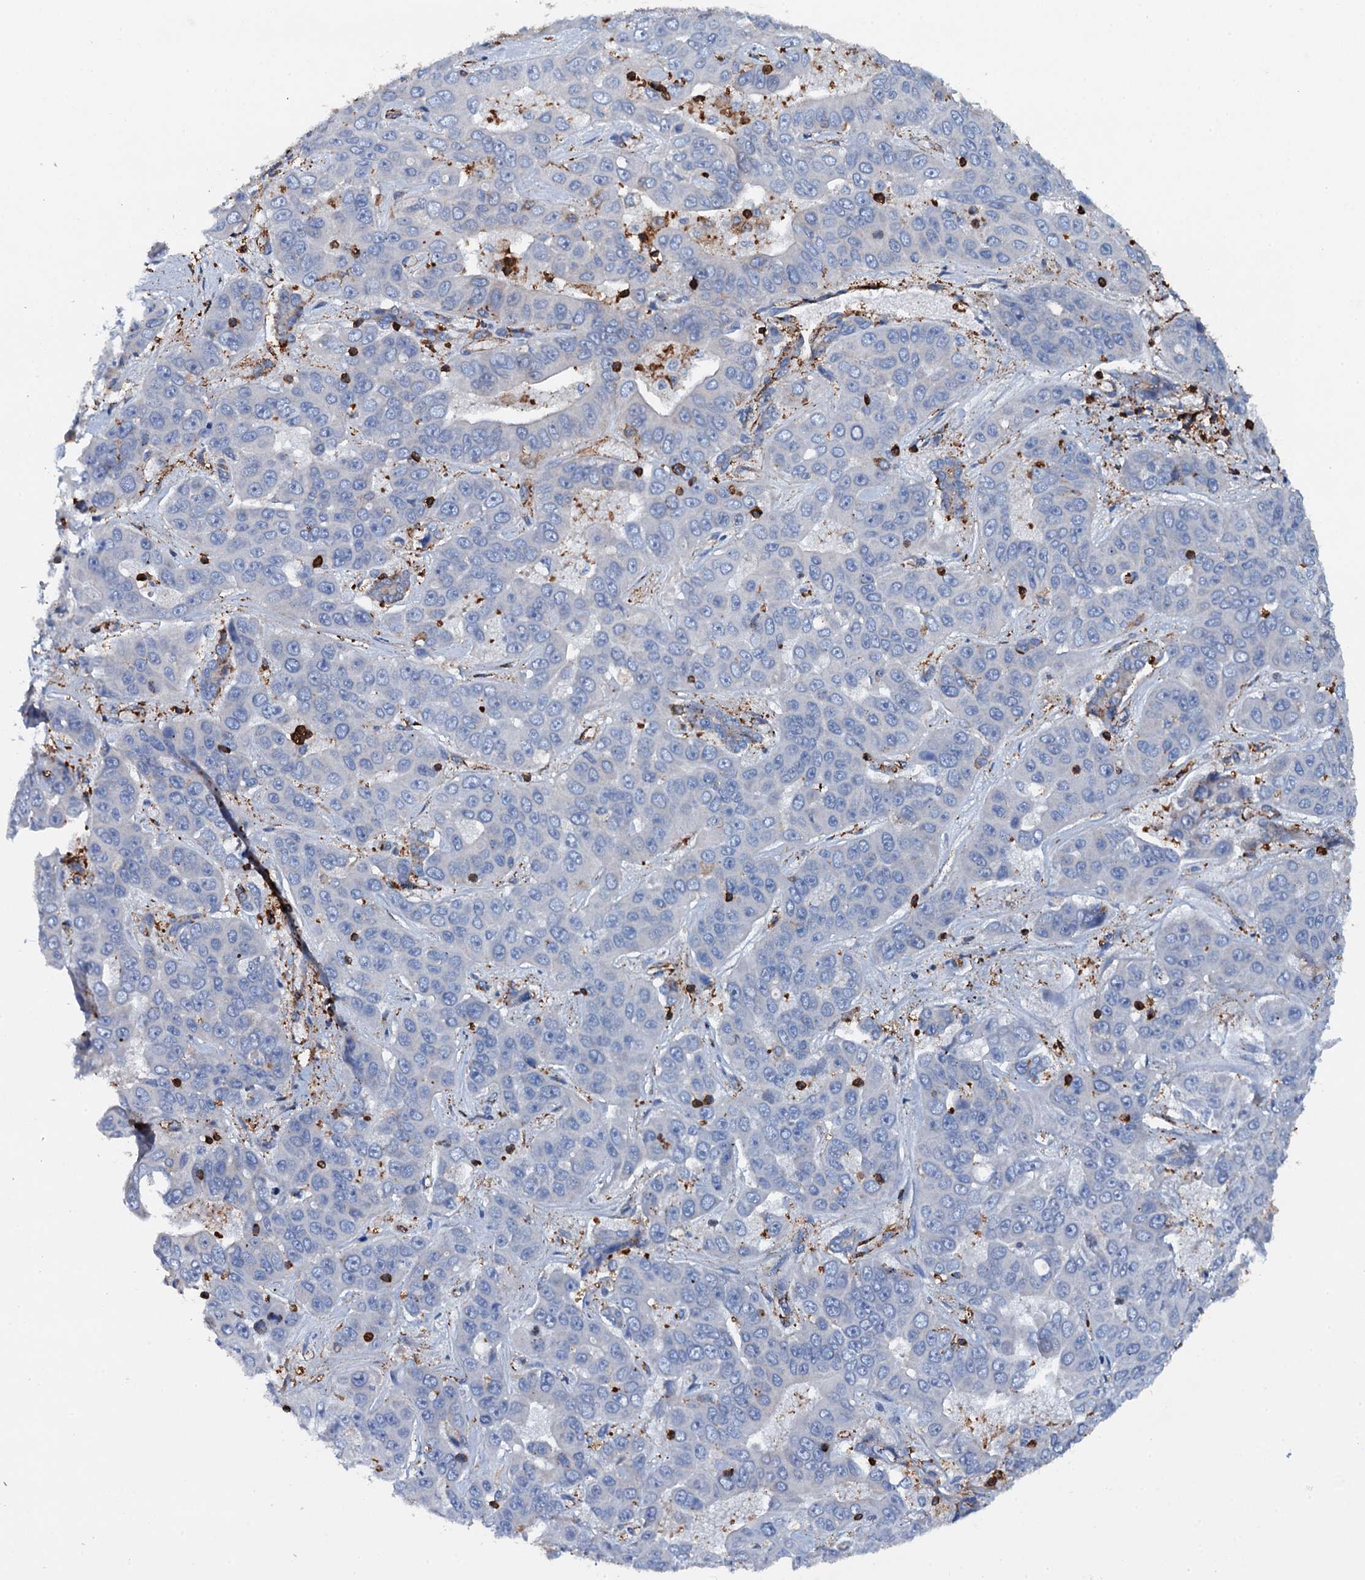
{"staining": {"intensity": "negative", "quantity": "none", "location": "none"}, "tissue": "liver cancer", "cell_type": "Tumor cells", "image_type": "cancer", "snomed": [{"axis": "morphology", "description": "Cholangiocarcinoma"}, {"axis": "topography", "description": "Liver"}], "caption": "Image shows no significant protein positivity in tumor cells of liver cancer (cholangiocarcinoma). (DAB (3,3'-diaminobenzidine) immunohistochemistry, high magnification).", "gene": "MS4A4E", "patient": {"sex": "female", "age": 52}}